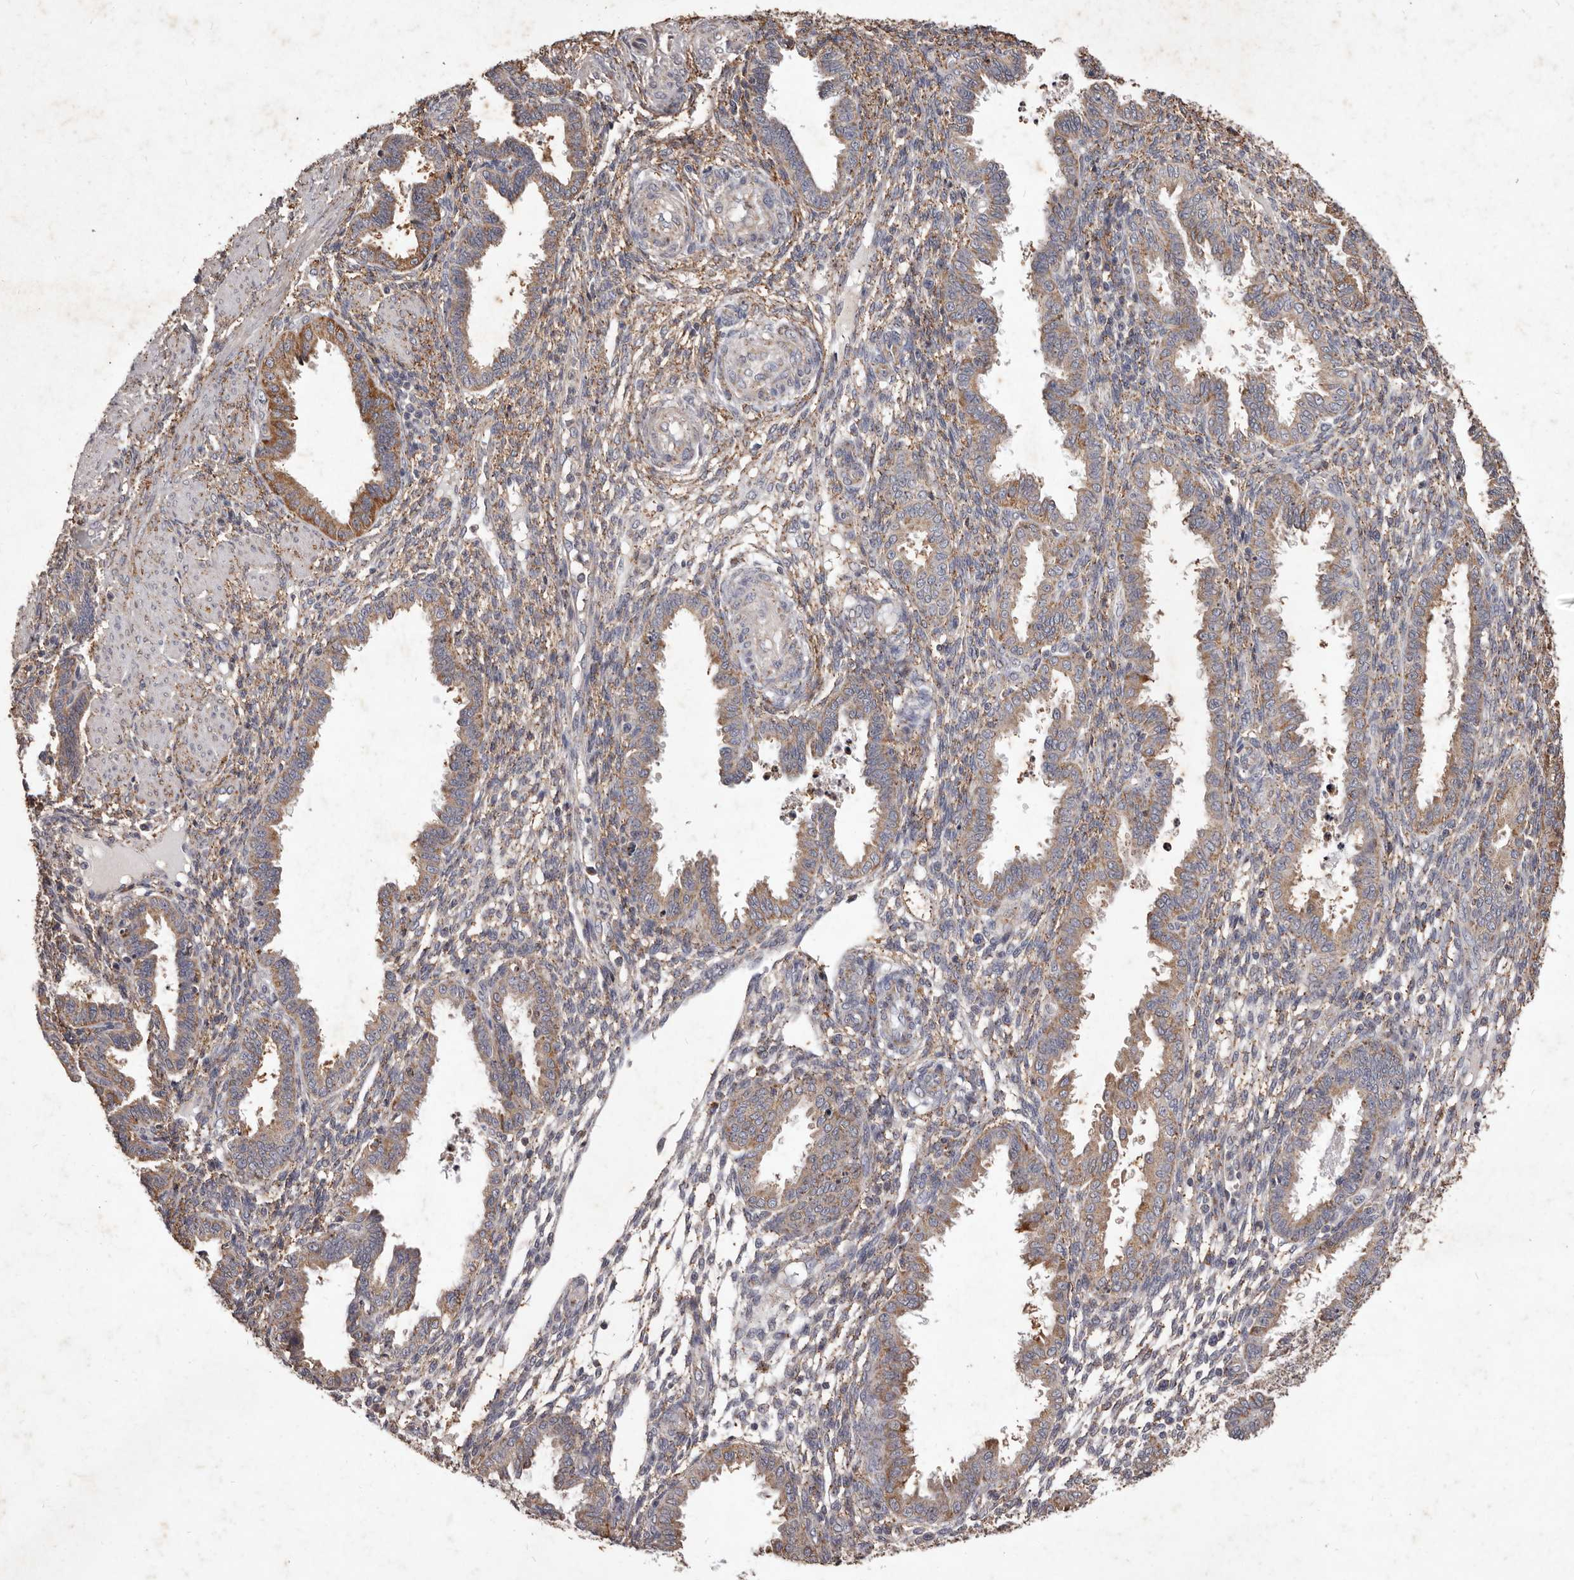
{"staining": {"intensity": "weak", "quantity": "25%-75%", "location": "cytoplasmic/membranous"}, "tissue": "endometrium", "cell_type": "Cells in endometrial stroma", "image_type": "normal", "snomed": [{"axis": "morphology", "description": "Normal tissue, NOS"}, {"axis": "topography", "description": "Endometrium"}], "caption": "Immunohistochemistry micrograph of unremarkable endometrium: human endometrium stained using immunohistochemistry (IHC) demonstrates low levels of weak protein expression localized specifically in the cytoplasmic/membranous of cells in endometrial stroma, appearing as a cytoplasmic/membranous brown color.", "gene": "CXCL14", "patient": {"sex": "female", "age": 33}}